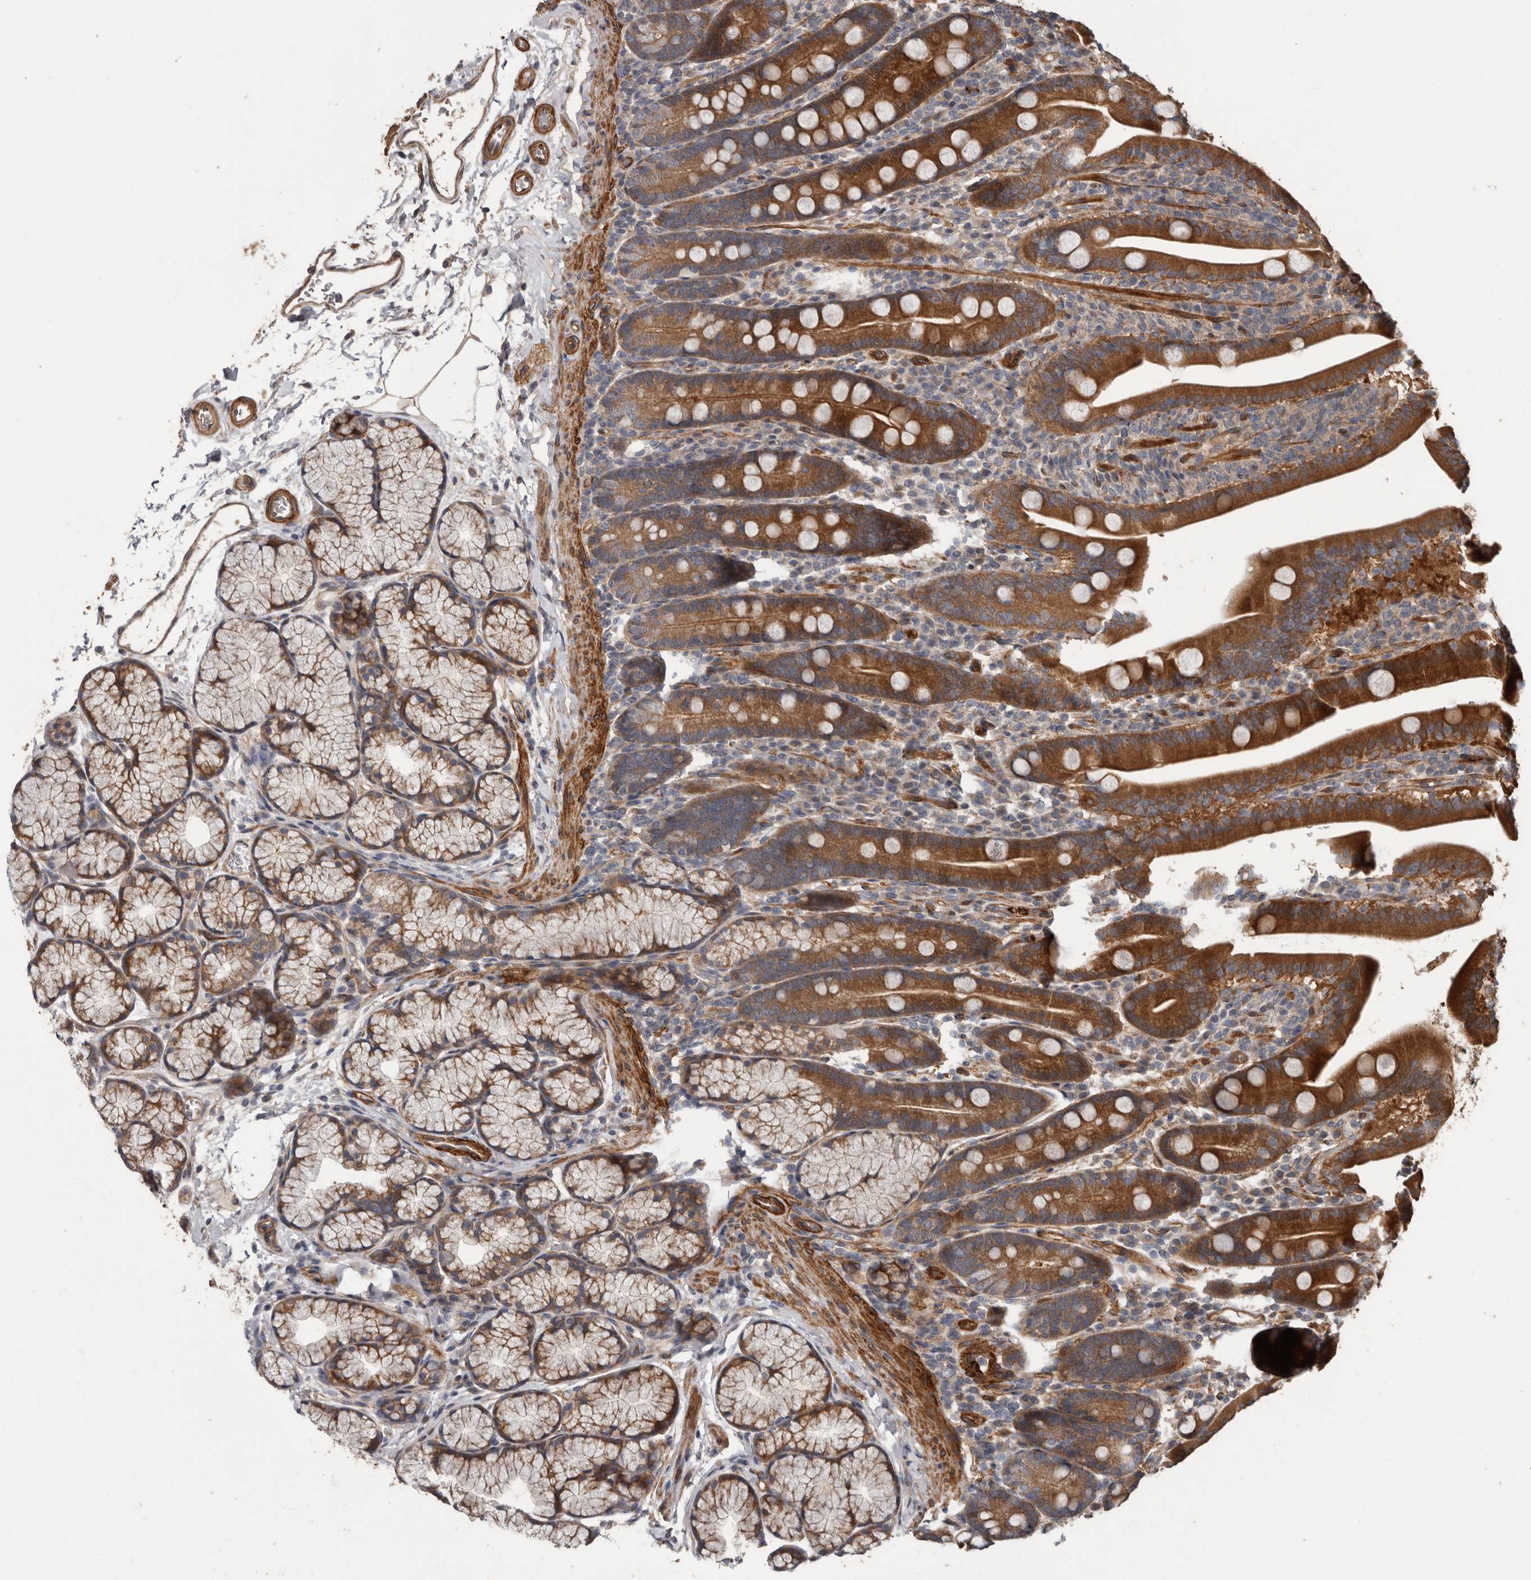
{"staining": {"intensity": "strong", "quantity": ">75%", "location": "cytoplasmic/membranous"}, "tissue": "duodenum", "cell_type": "Glandular cells", "image_type": "normal", "snomed": [{"axis": "morphology", "description": "Normal tissue, NOS"}, {"axis": "topography", "description": "Duodenum"}], "caption": "Duodenum stained for a protein (brown) demonstrates strong cytoplasmic/membranous positive positivity in about >75% of glandular cells.", "gene": "ARHGEF5", "patient": {"sex": "male", "age": 35}}